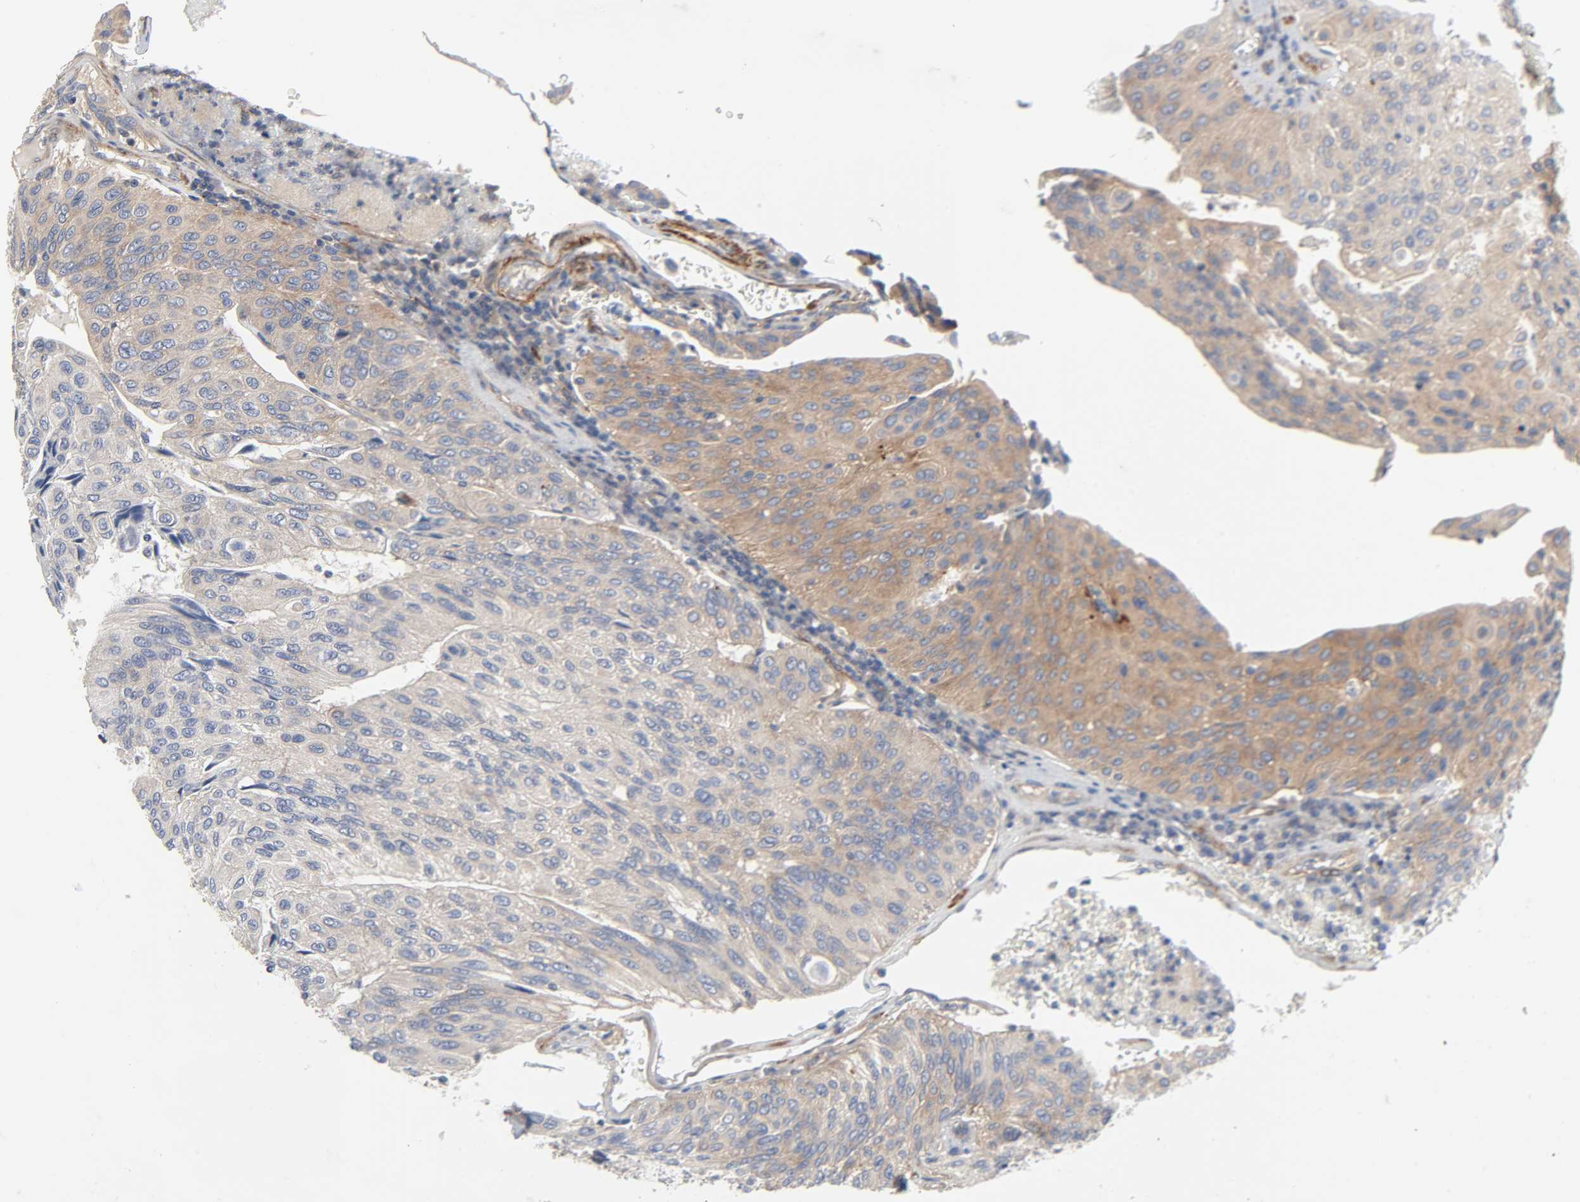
{"staining": {"intensity": "moderate", "quantity": ">75%", "location": "cytoplasmic/membranous"}, "tissue": "urothelial cancer", "cell_type": "Tumor cells", "image_type": "cancer", "snomed": [{"axis": "morphology", "description": "Urothelial carcinoma, High grade"}, {"axis": "topography", "description": "Urinary bladder"}], "caption": "A micrograph of urothelial cancer stained for a protein exhibits moderate cytoplasmic/membranous brown staining in tumor cells.", "gene": "ARHGAP1", "patient": {"sex": "male", "age": 66}}